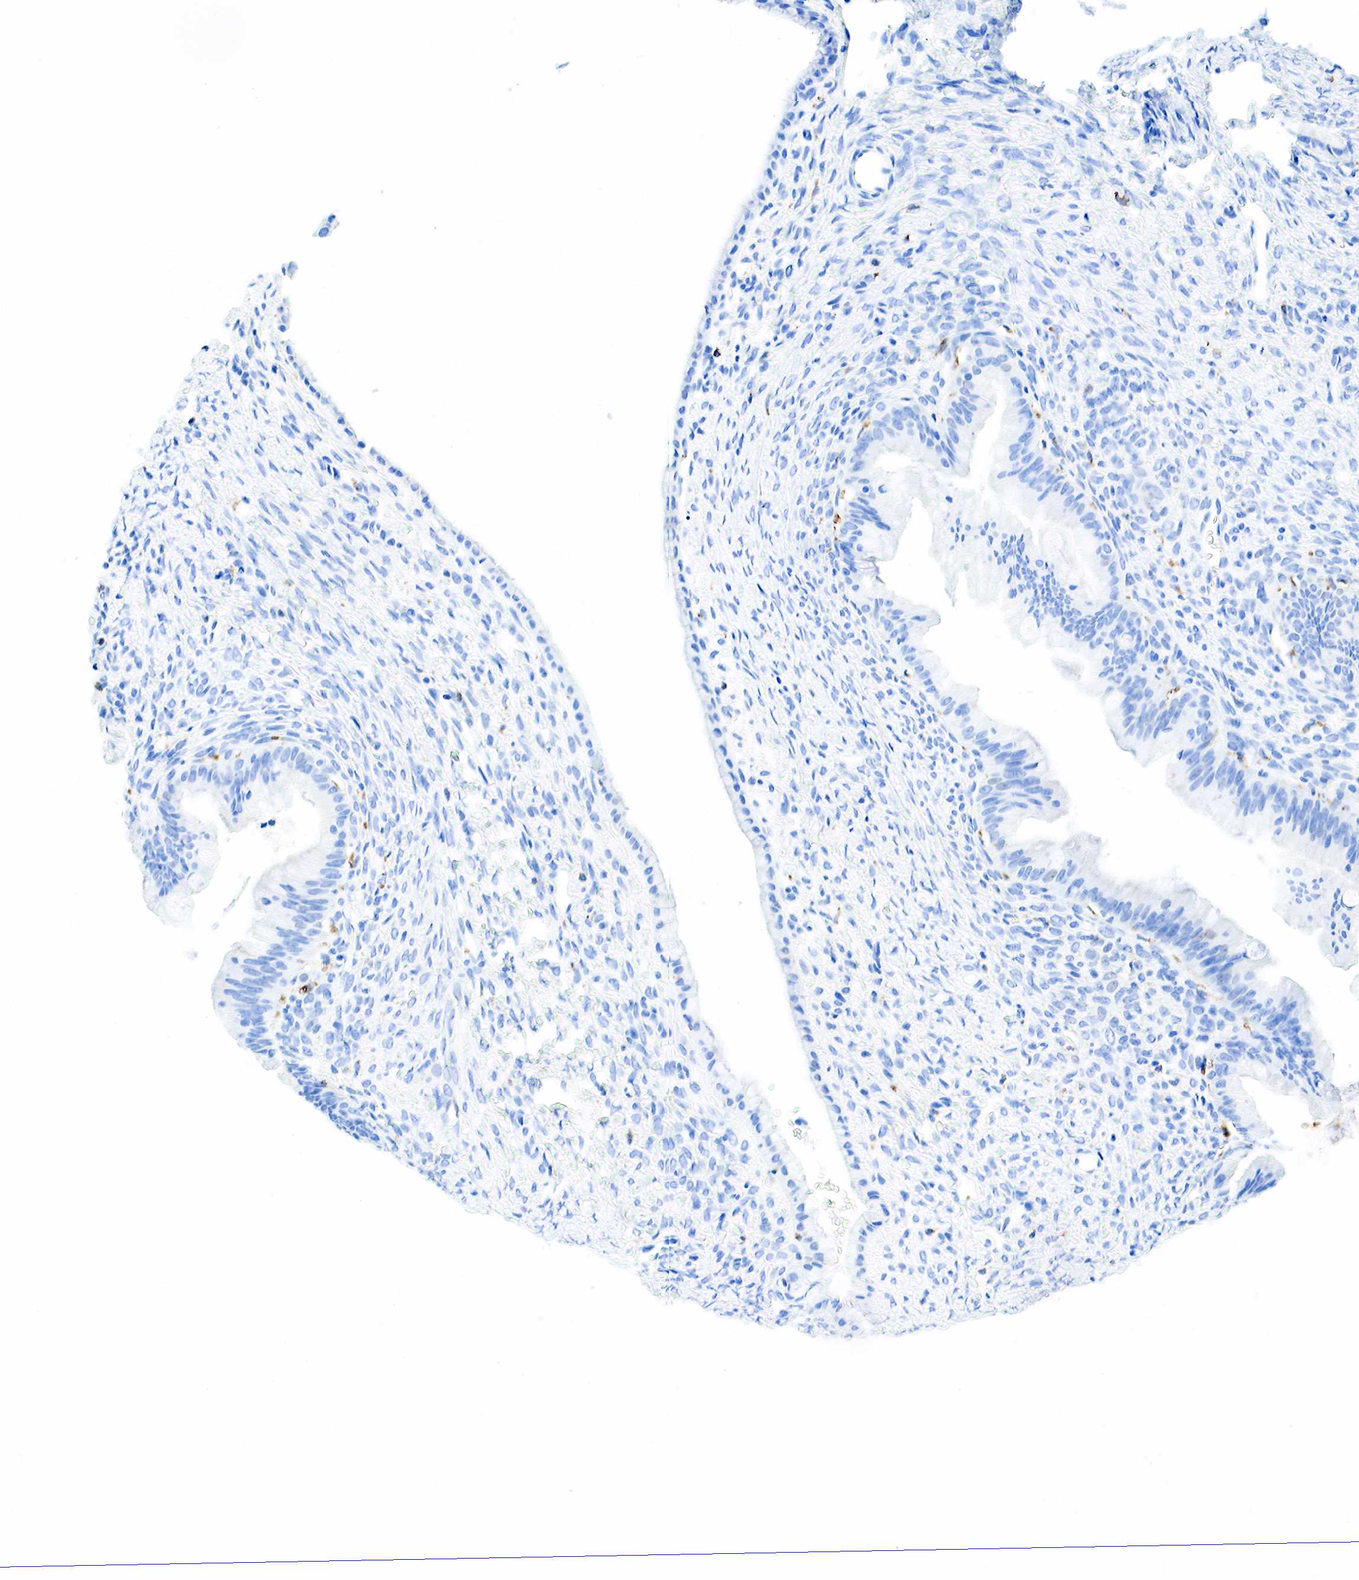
{"staining": {"intensity": "negative", "quantity": "none", "location": "none"}, "tissue": "ovarian cancer", "cell_type": "Tumor cells", "image_type": "cancer", "snomed": [{"axis": "morphology", "description": "Cystadenocarcinoma, mucinous, NOS"}, {"axis": "topography", "description": "Ovary"}], "caption": "Ovarian cancer (mucinous cystadenocarcinoma) was stained to show a protein in brown. There is no significant positivity in tumor cells. (DAB (3,3'-diaminobenzidine) IHC with hematoxylin counter stain).", "gene": "CD68", "patient": {"sex": "female", "age": 25}}